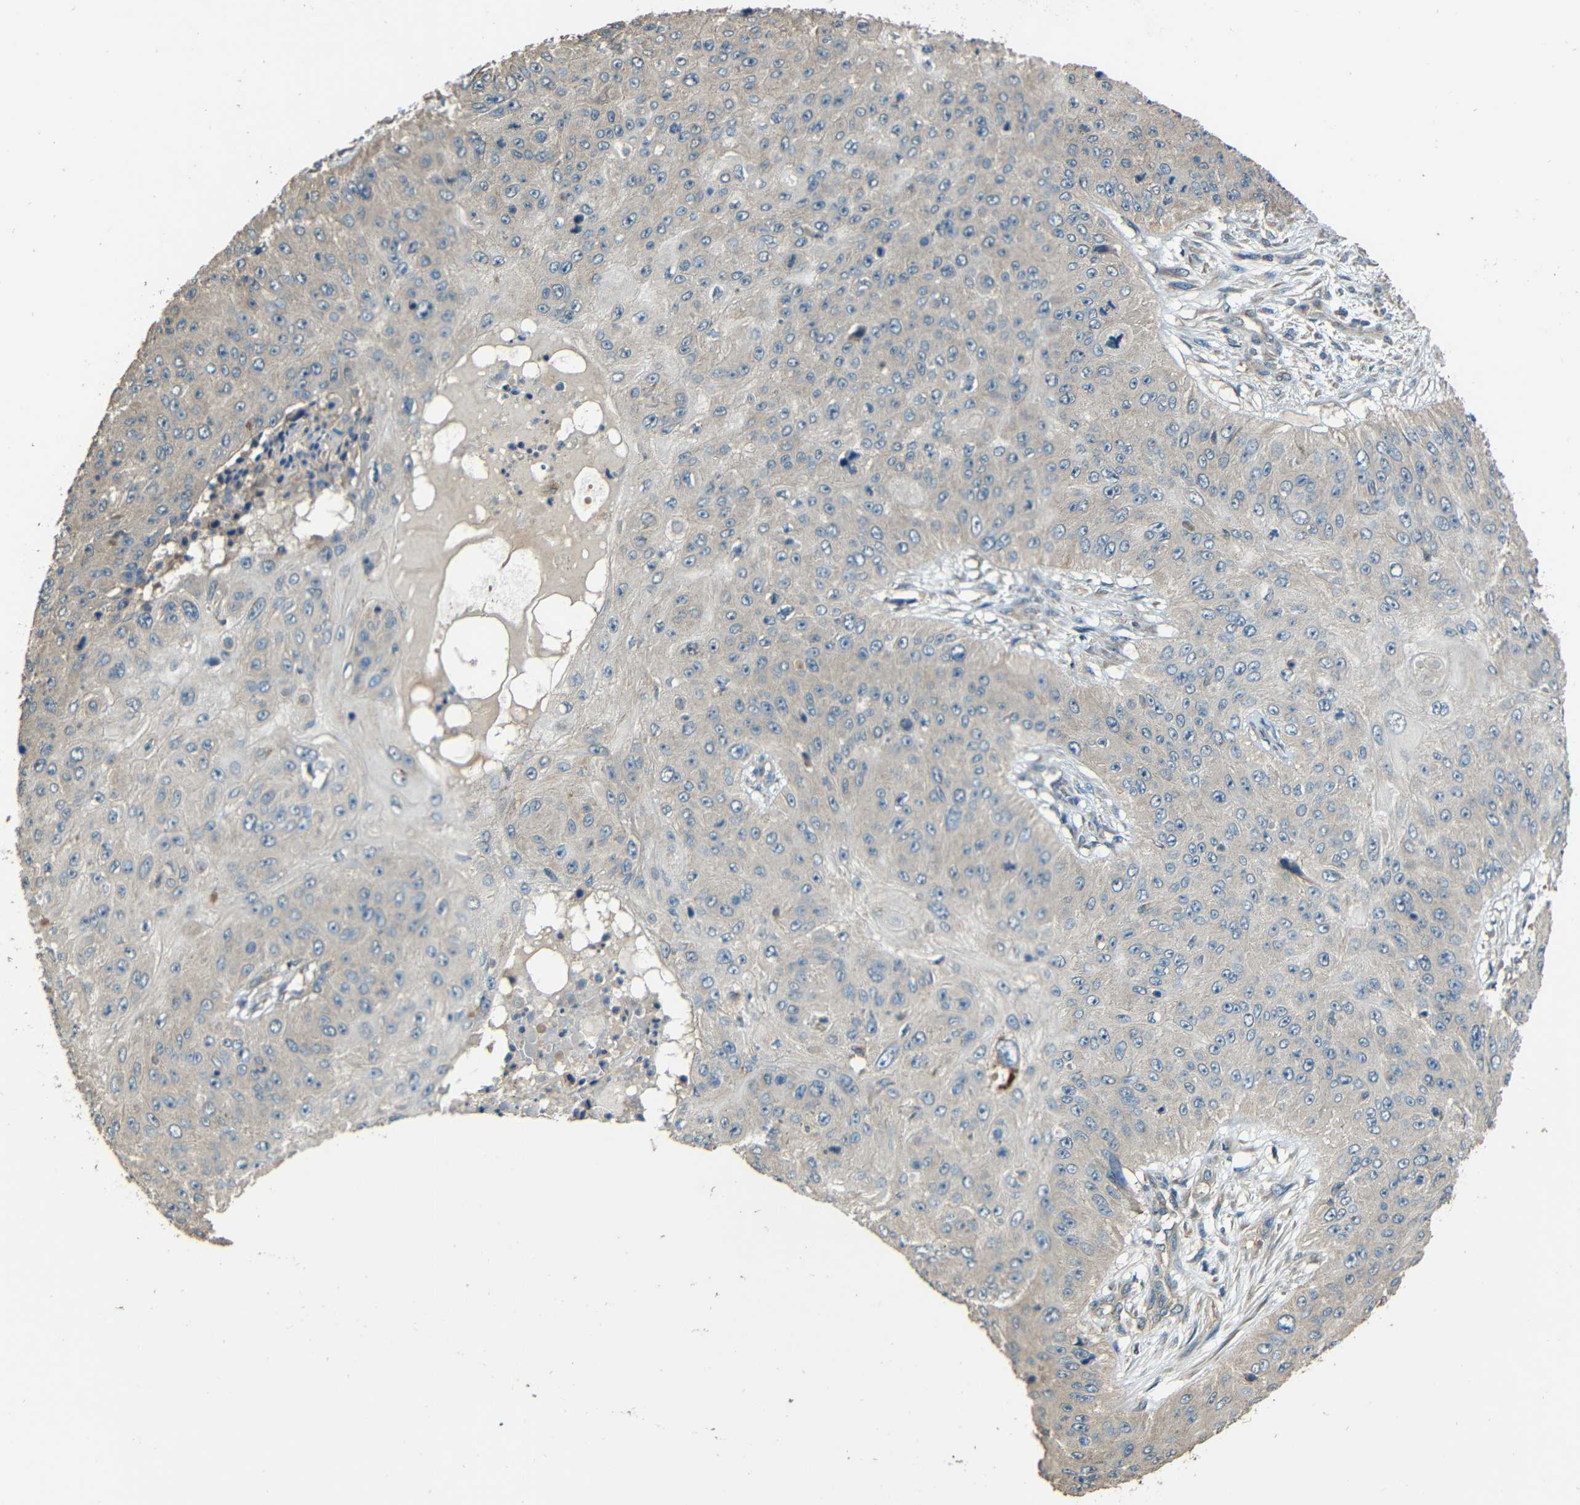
{"staining": {"intensity": "weak", "quantity": "<25%", "location": "cytoplasmic/membranous"}, "tissue": "skin cancer", "cell_type": "Tumor cells", "image_type": "cancer", "snomed": [{"axis": "morphology", "description": "Squamous cell carcinoma, NOS"}, {"axis": "topography", "description": "Skin"}], "caption": "Immunohistochemistry (IHC) image of human skin squamous cell carcinoma stained for a protein (brown), which shows no expression in tumor cells.", "gene": "ACACA", "patient": {"sex": "female", "age": 80}}